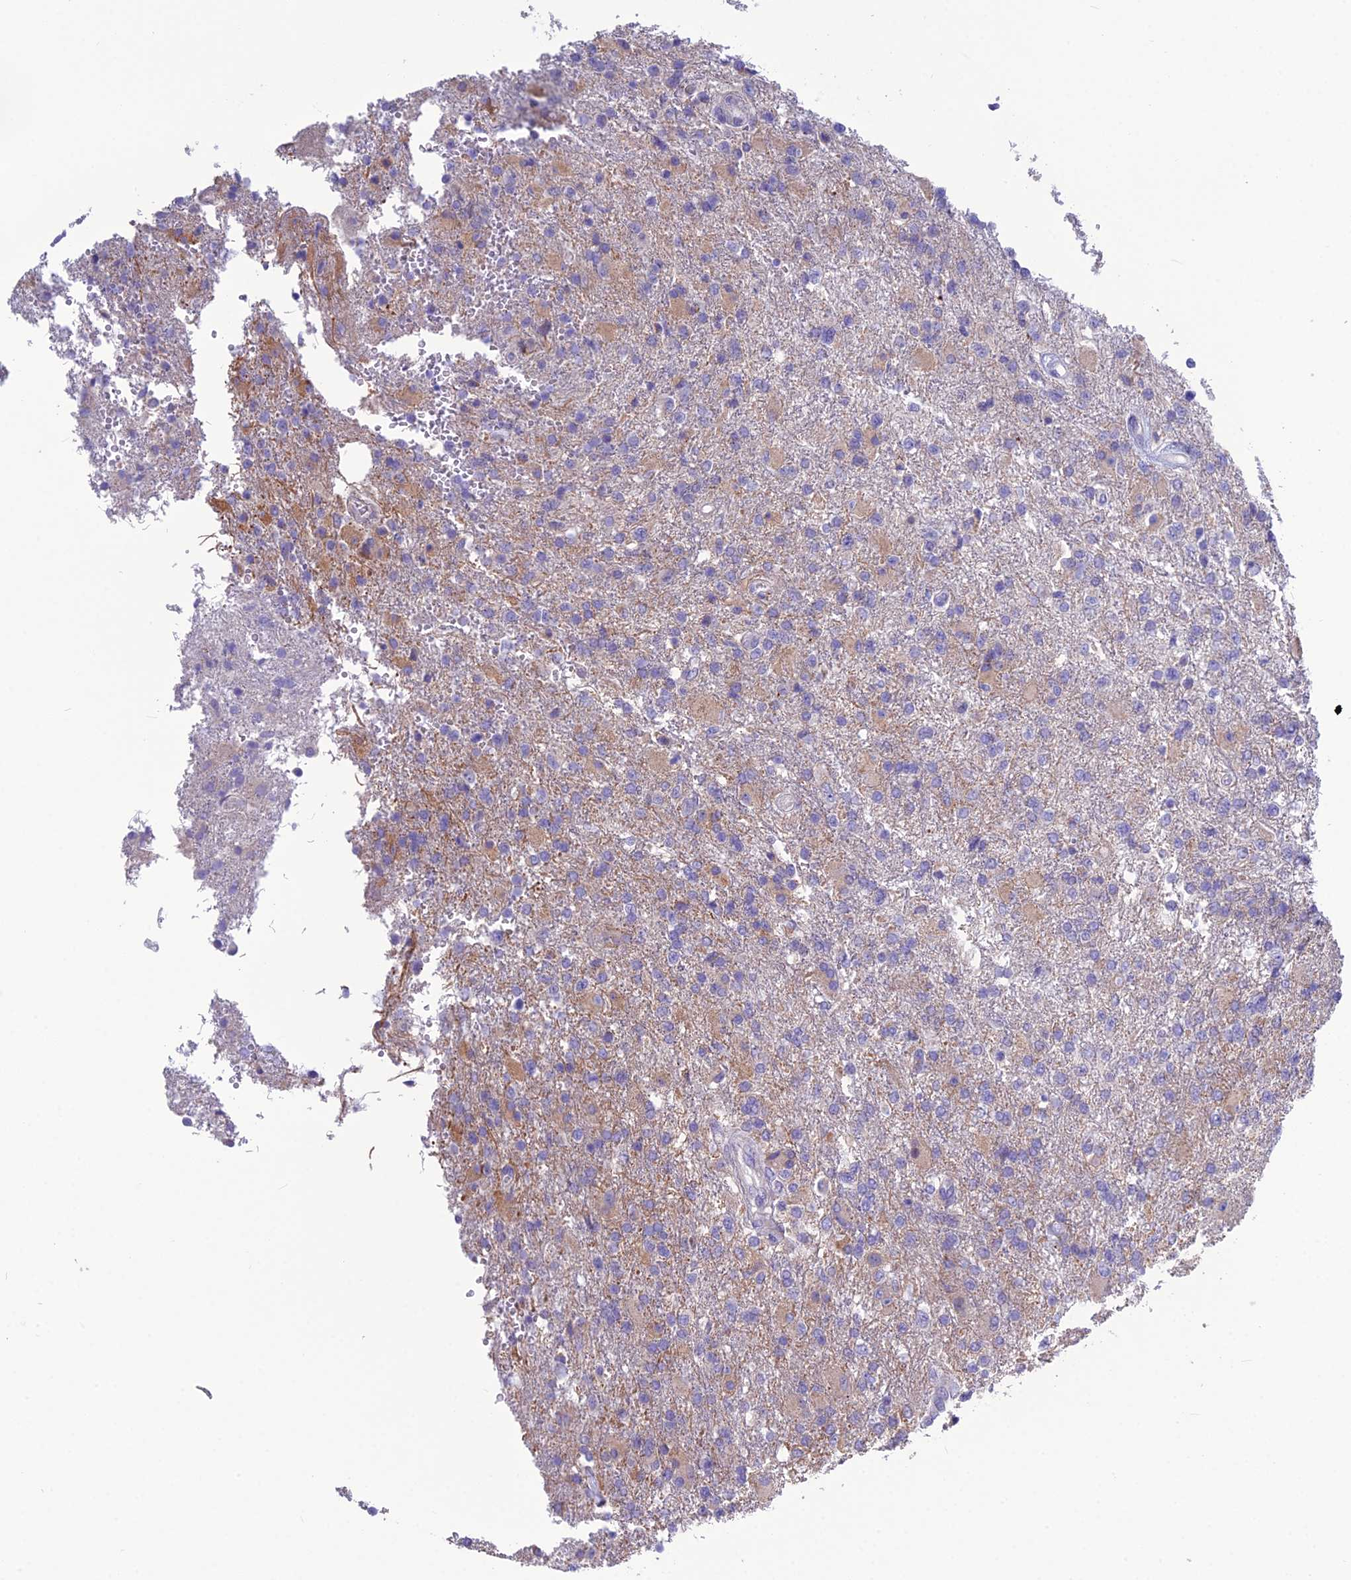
{"staining": {"intensity": "weak", "quantity": "<25%", "location": "cytoplasmic/membranous"}, "tissue": "glioma", "cell_type": "Tumor cells", "image_type": "cancer", "snomed": [{"axis": "morphology", "description": "Glioma, malignant, High grade"}, {"axis": "topography", "description": "Brain"}], "caption": "DAB (3,3'-diaminobenzidine) immunohistochemical staining of human malignant glioma (high-grade) reveals no significant staining in tumor cells.", "gene": "BHMT2", "patient": {"sex": "male", "age": 56}}